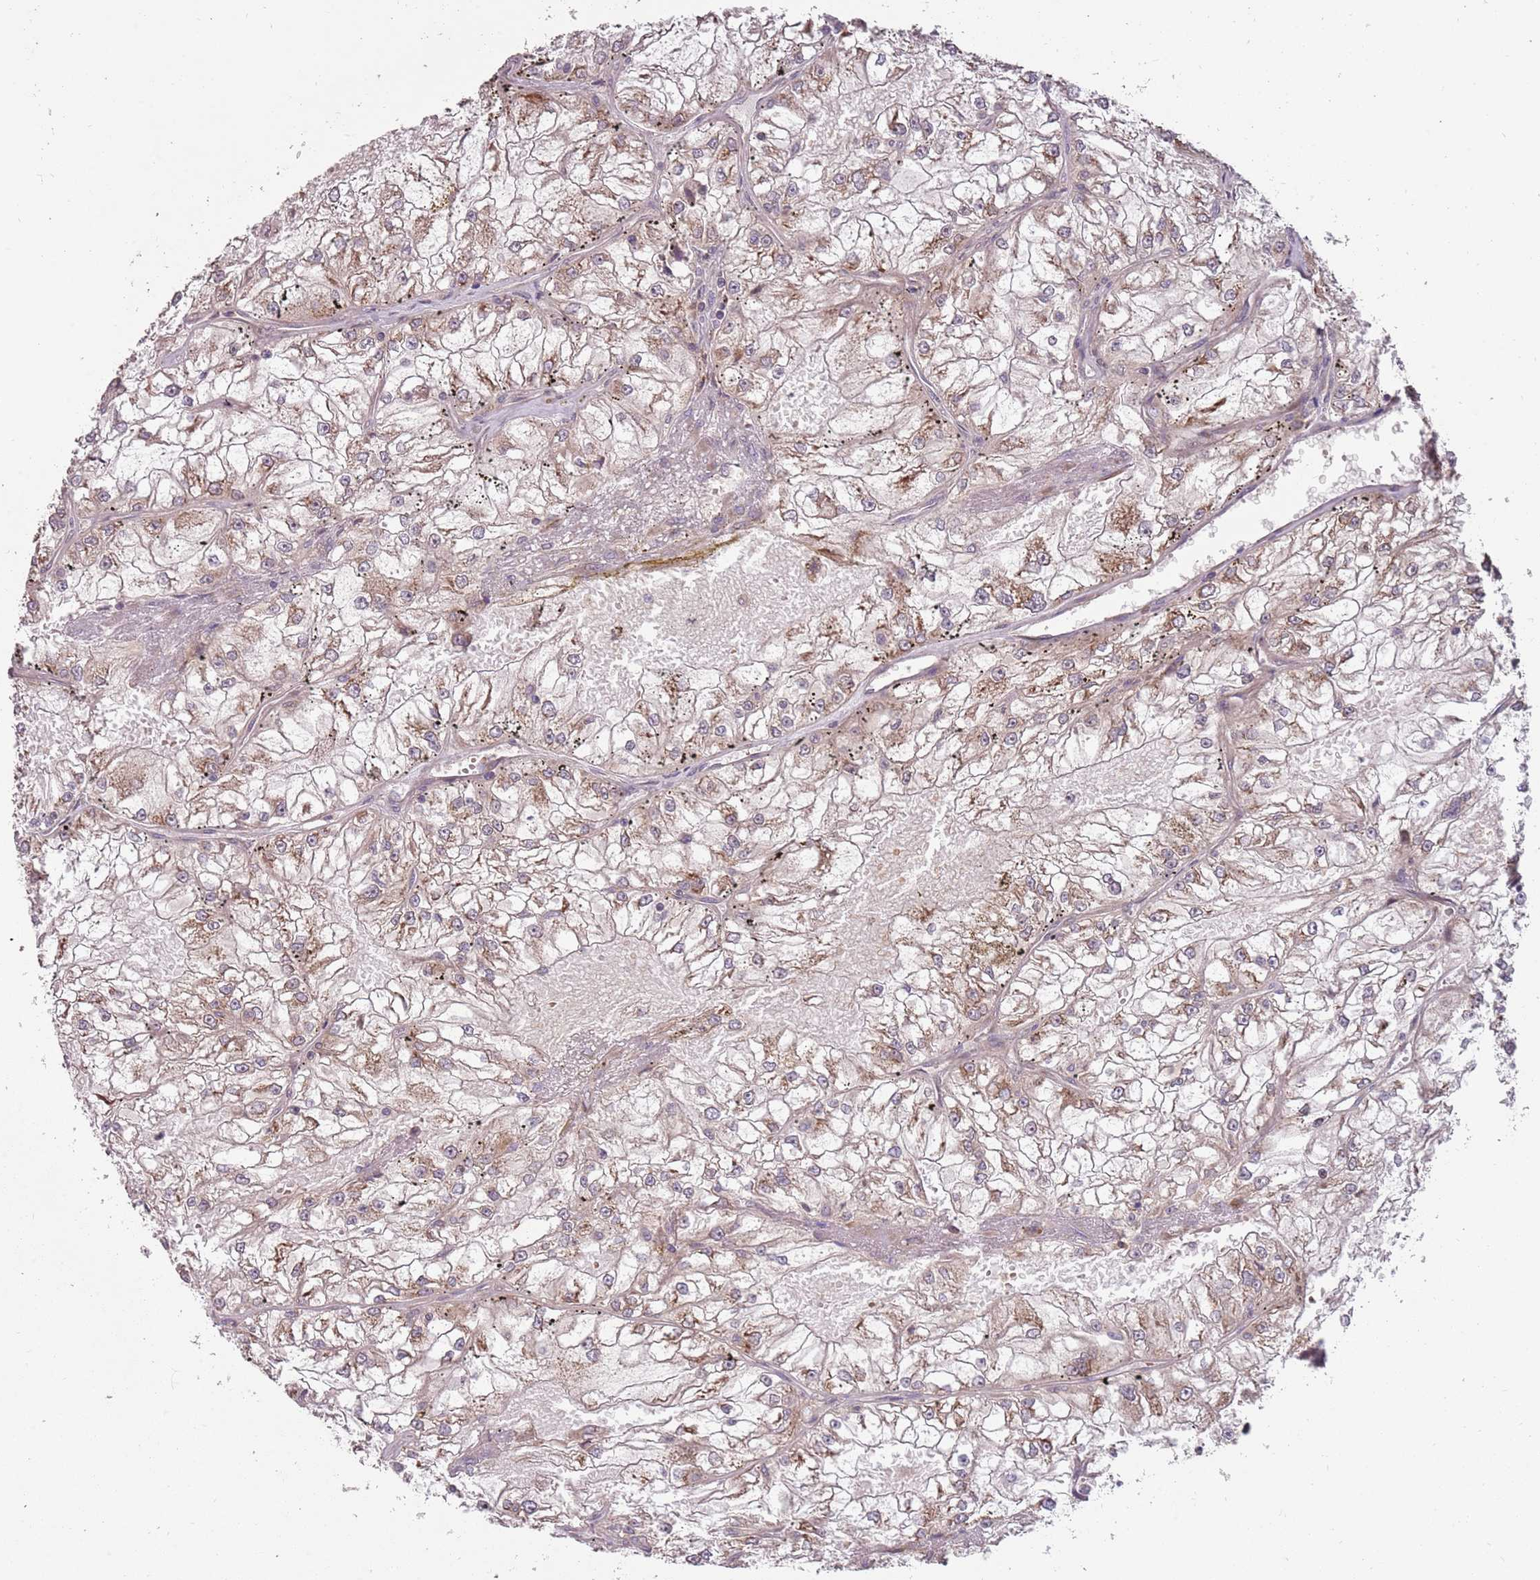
{"staining": {"intensity": "moderate", "quantity": ">75%", "location": "cytoplasmic/membranous"}, "tissue": "renal cancer", "cell_type": "Tumor cells", "image_type": "cancer", "snomed": [{"axis": "morphology", "description": "Adenocarcinoma, NOS"}, {"axis": "topography", "description": "Kidney"}], "caption": "Immunohistochemistry (IHC) photomicrograph of neoplastic tissue: human renal adenocarcinoma stained using immunohistochemistry exhibits medium levels of moderate protein expression localized specifically in the cytoplasmic/membranous of tumor cells, appearing as a cytoplasmic/membranous brown color.", "gene": "PLD6", "patient": {"sex": "female", "age": 72}}